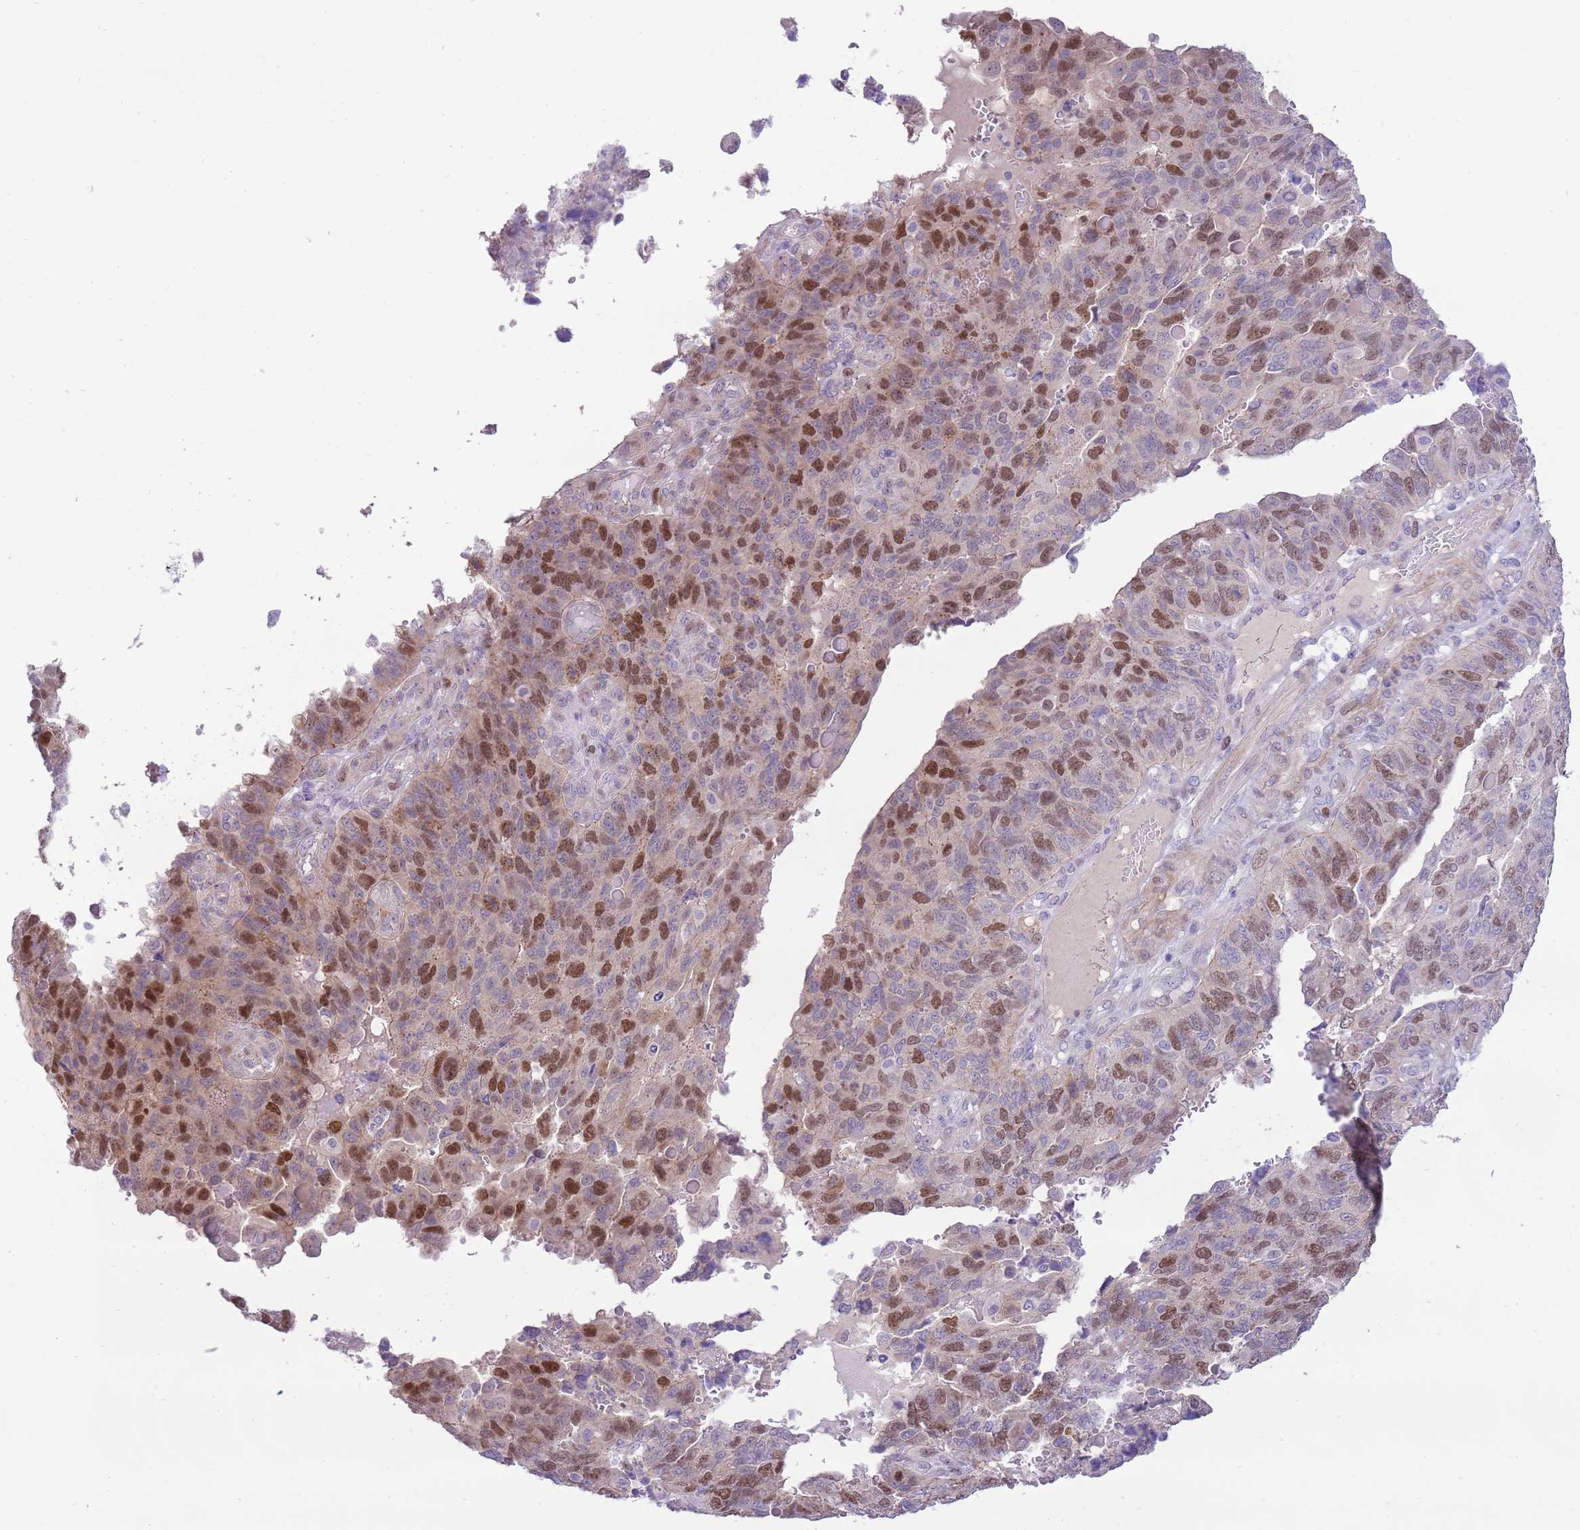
{"staining": {"intensity": "moderate", "quantity": "25%-75%", "location": "nuclear"}, "tissue": "endometrial cancer", "cell_type": "Tumor cells", "image_type": "cancer", "snomed": [{"axis": "morphology", "description": "Adenocarcinoma, NOS"}, {"axis": "topography", "description": "Endometrium"}], "caption": "A photomicrograph of endometrial adenocarcinoma stained for a protein shows moderate nuclear brown staining in tumor cells.", "gene": "FBRSL1", "patient": {"sex": "female", "age": 66}}